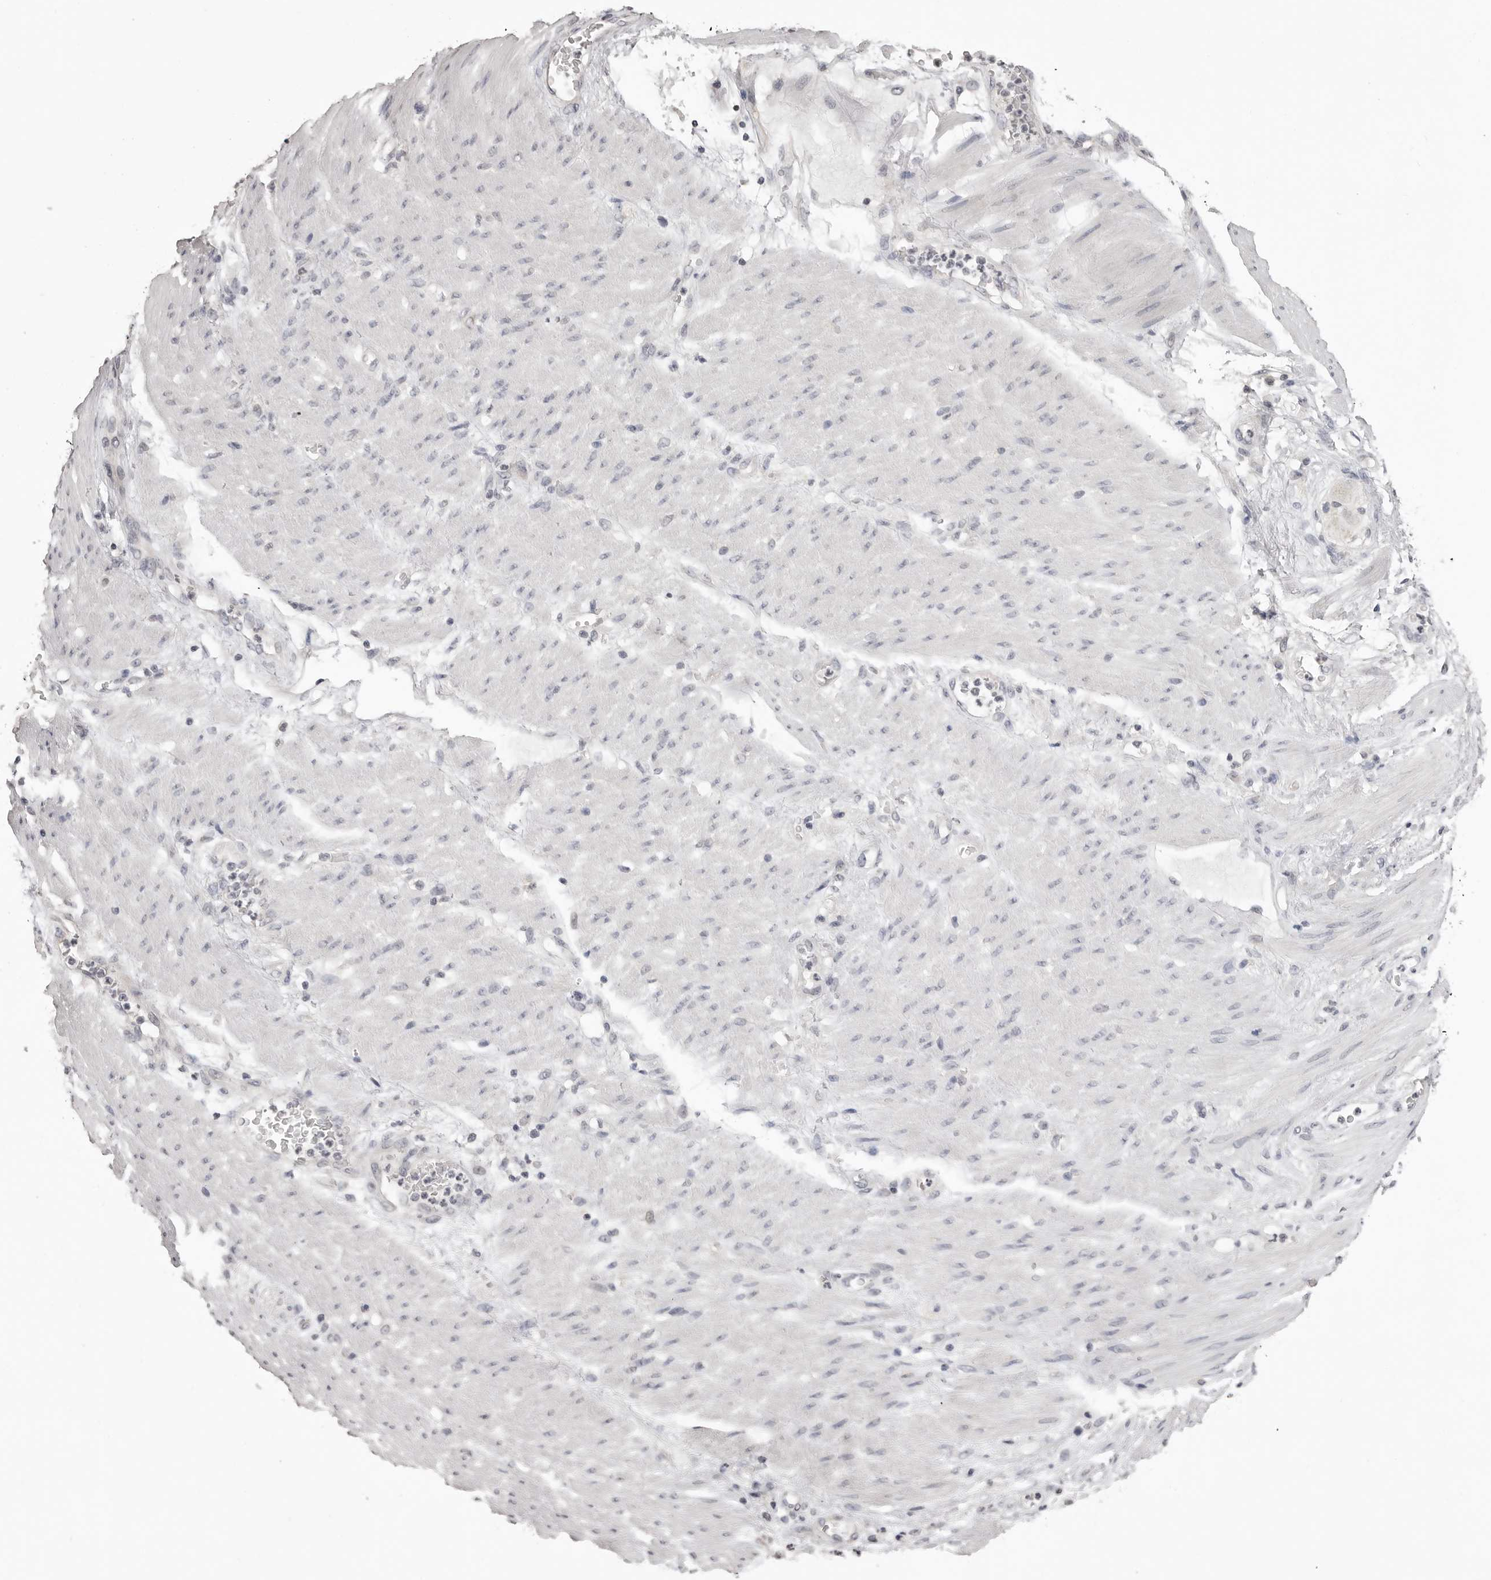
{"staining": {"intensity": "negative", "quantity": "none", "location": "none"}, "tissue": "stomach cancer", "cell_type": "Tumor cells", "image_type": "cancer", "snomed": [{"axis": "morphology", "description": "Adenocarcinoma, NOS"}, {"axis": "topography", "description": "Stomach"}], "caption": "Tumor cells are negative for protein expression in human adenocarcinoma (stomach).", "gene": "GPN2", "patient": {"sex": "female", "age": 73}}